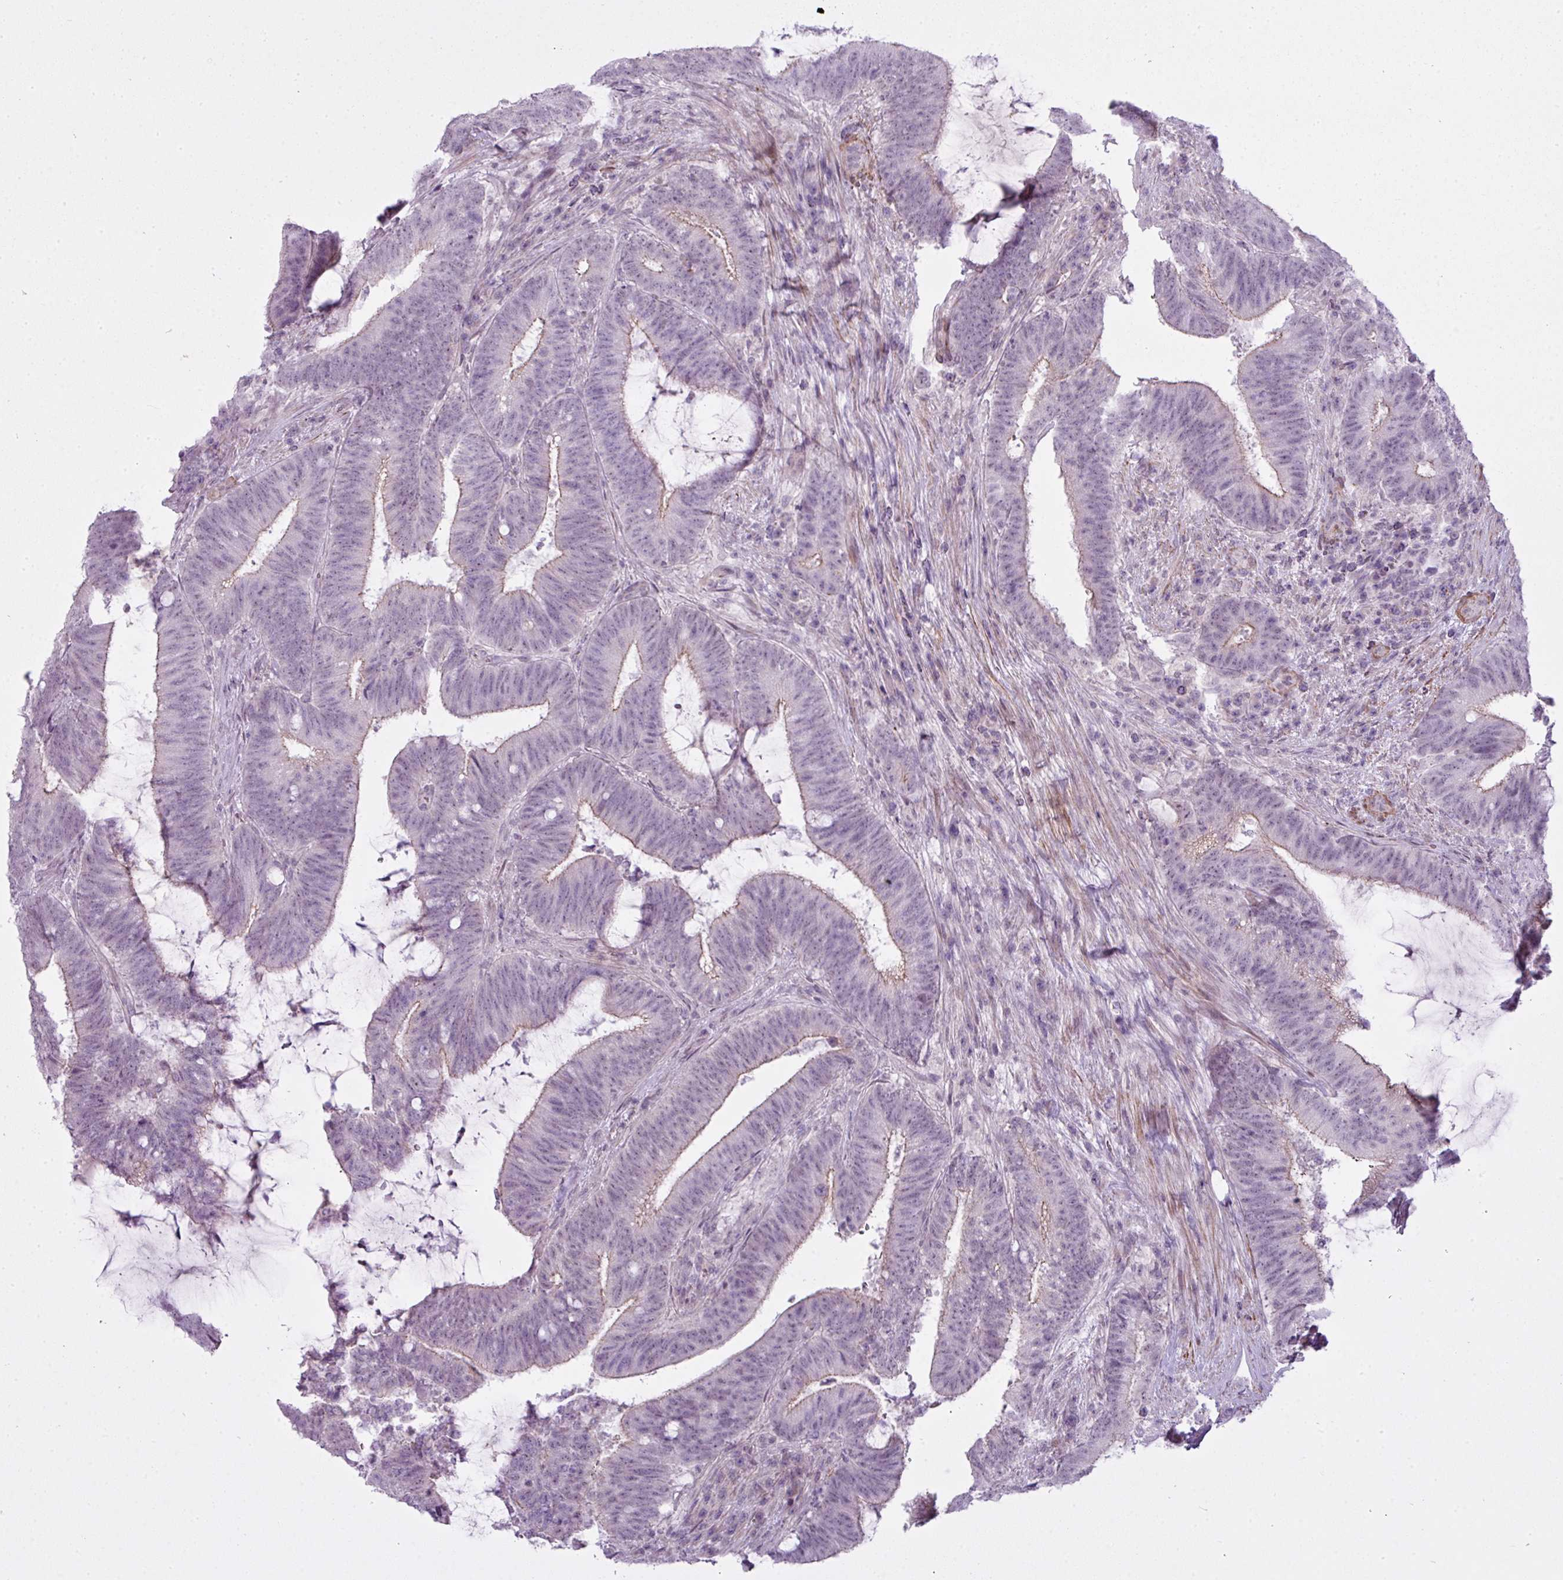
{"staining": {"intensity": "negative", "quantity": "none", "location": "none"}, "tissue": "colorectal cancer", "cell_type": "Tumor cells", "image_type": "cancer", "snomed": [{"axis": "morphology", "description": "Adenocarcinoma, NOS"}, {"axis": "topography", "description": "Colon"}], "caption": "DAB immunohistochemical staining of colorectal cancer displays no significant expression in tumor cells.", "gene": "ZNF688", "patient": {"sex": "female", "age": 43}}